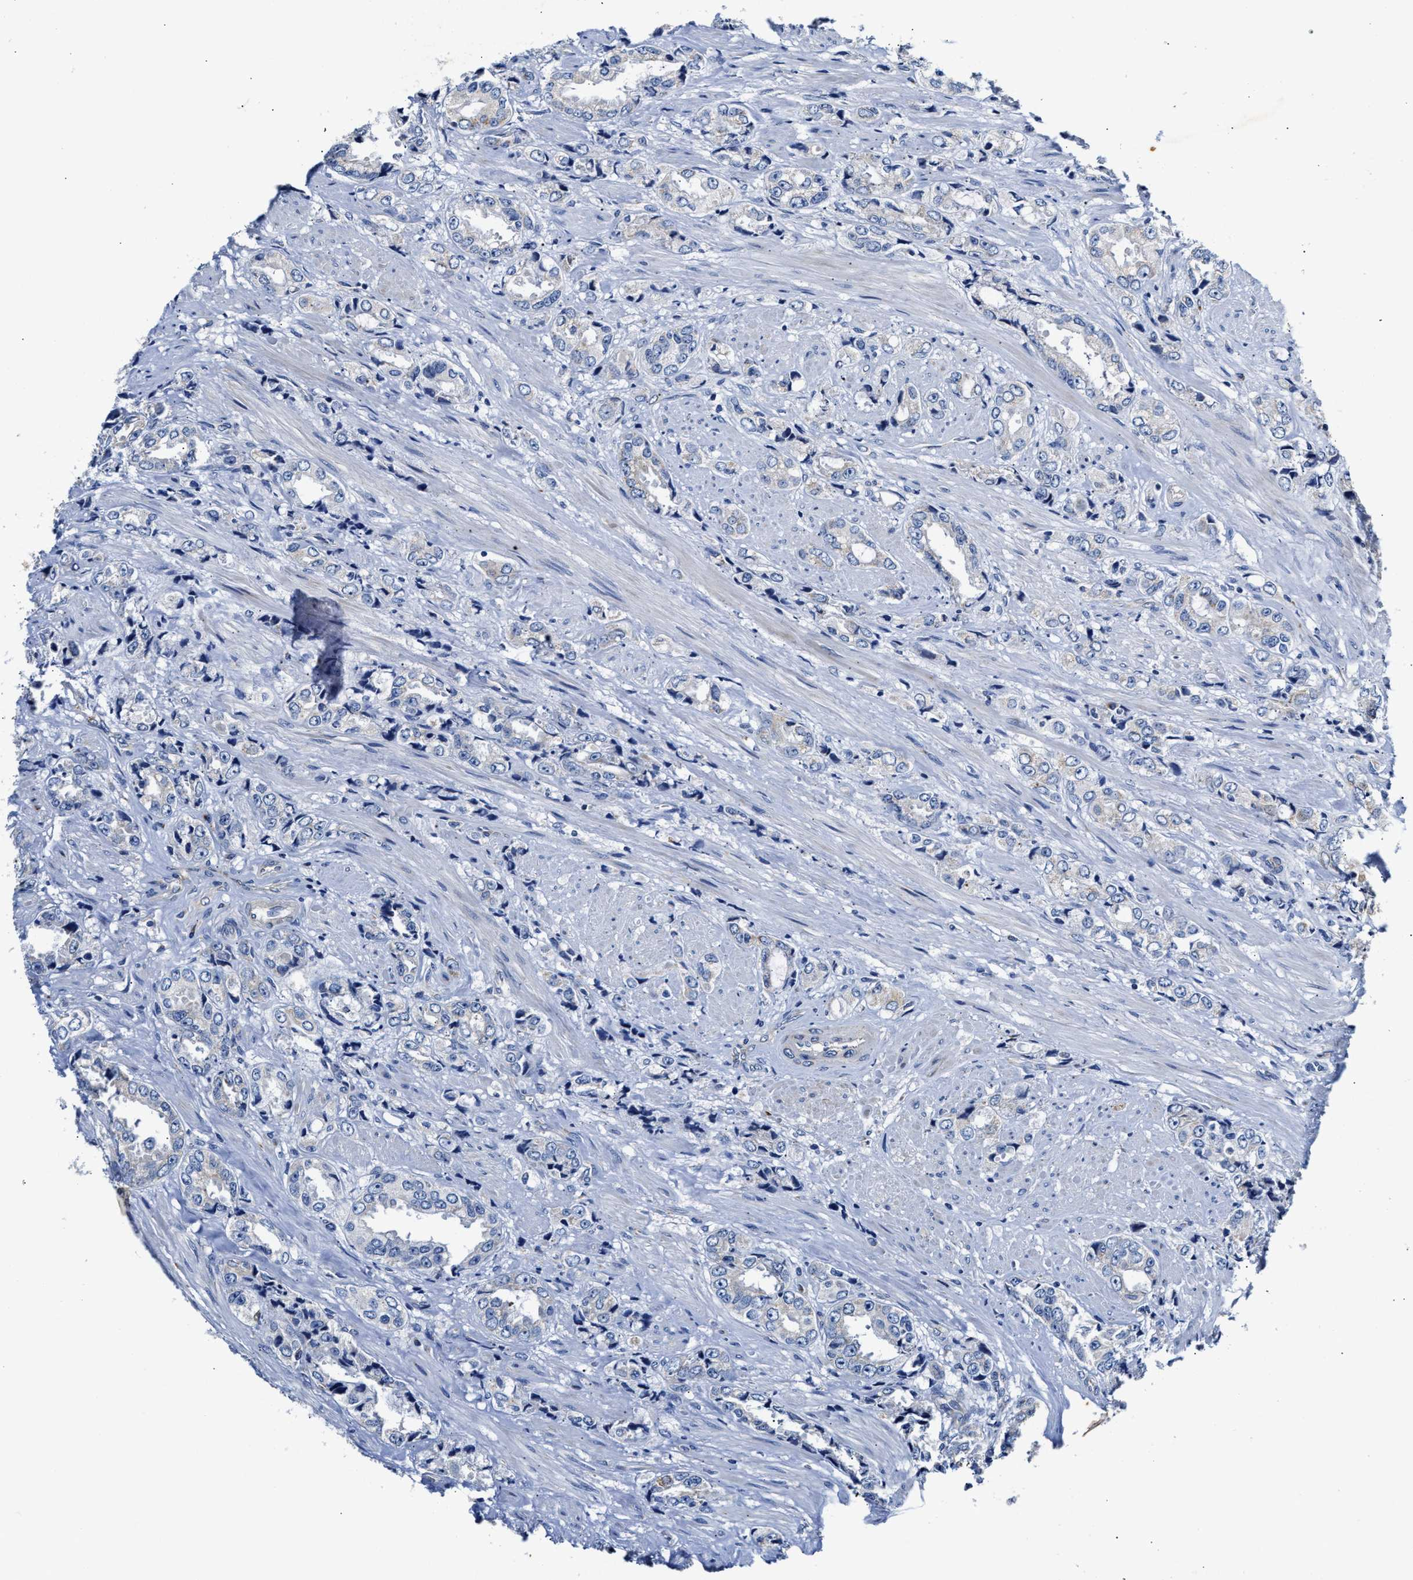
{"staining": {"intensity": "negative", "quantity": "none", "location": "none"}, "tissue": "prostate cancer", "cell_type": "Tumor cells", "image_type": "cancer", "snomed": [{"axis": "morphology", "description": "Adenocarcinoma, High grade"}, {"axis": "topography", "description": "Prostate"}], "caption": "The micrograph displays no staining of tumor cells in adenocarcinoma (high-grade) (prostate).", "gene": "ACADVL", "patient": {"sex": "male", "age": 61}}